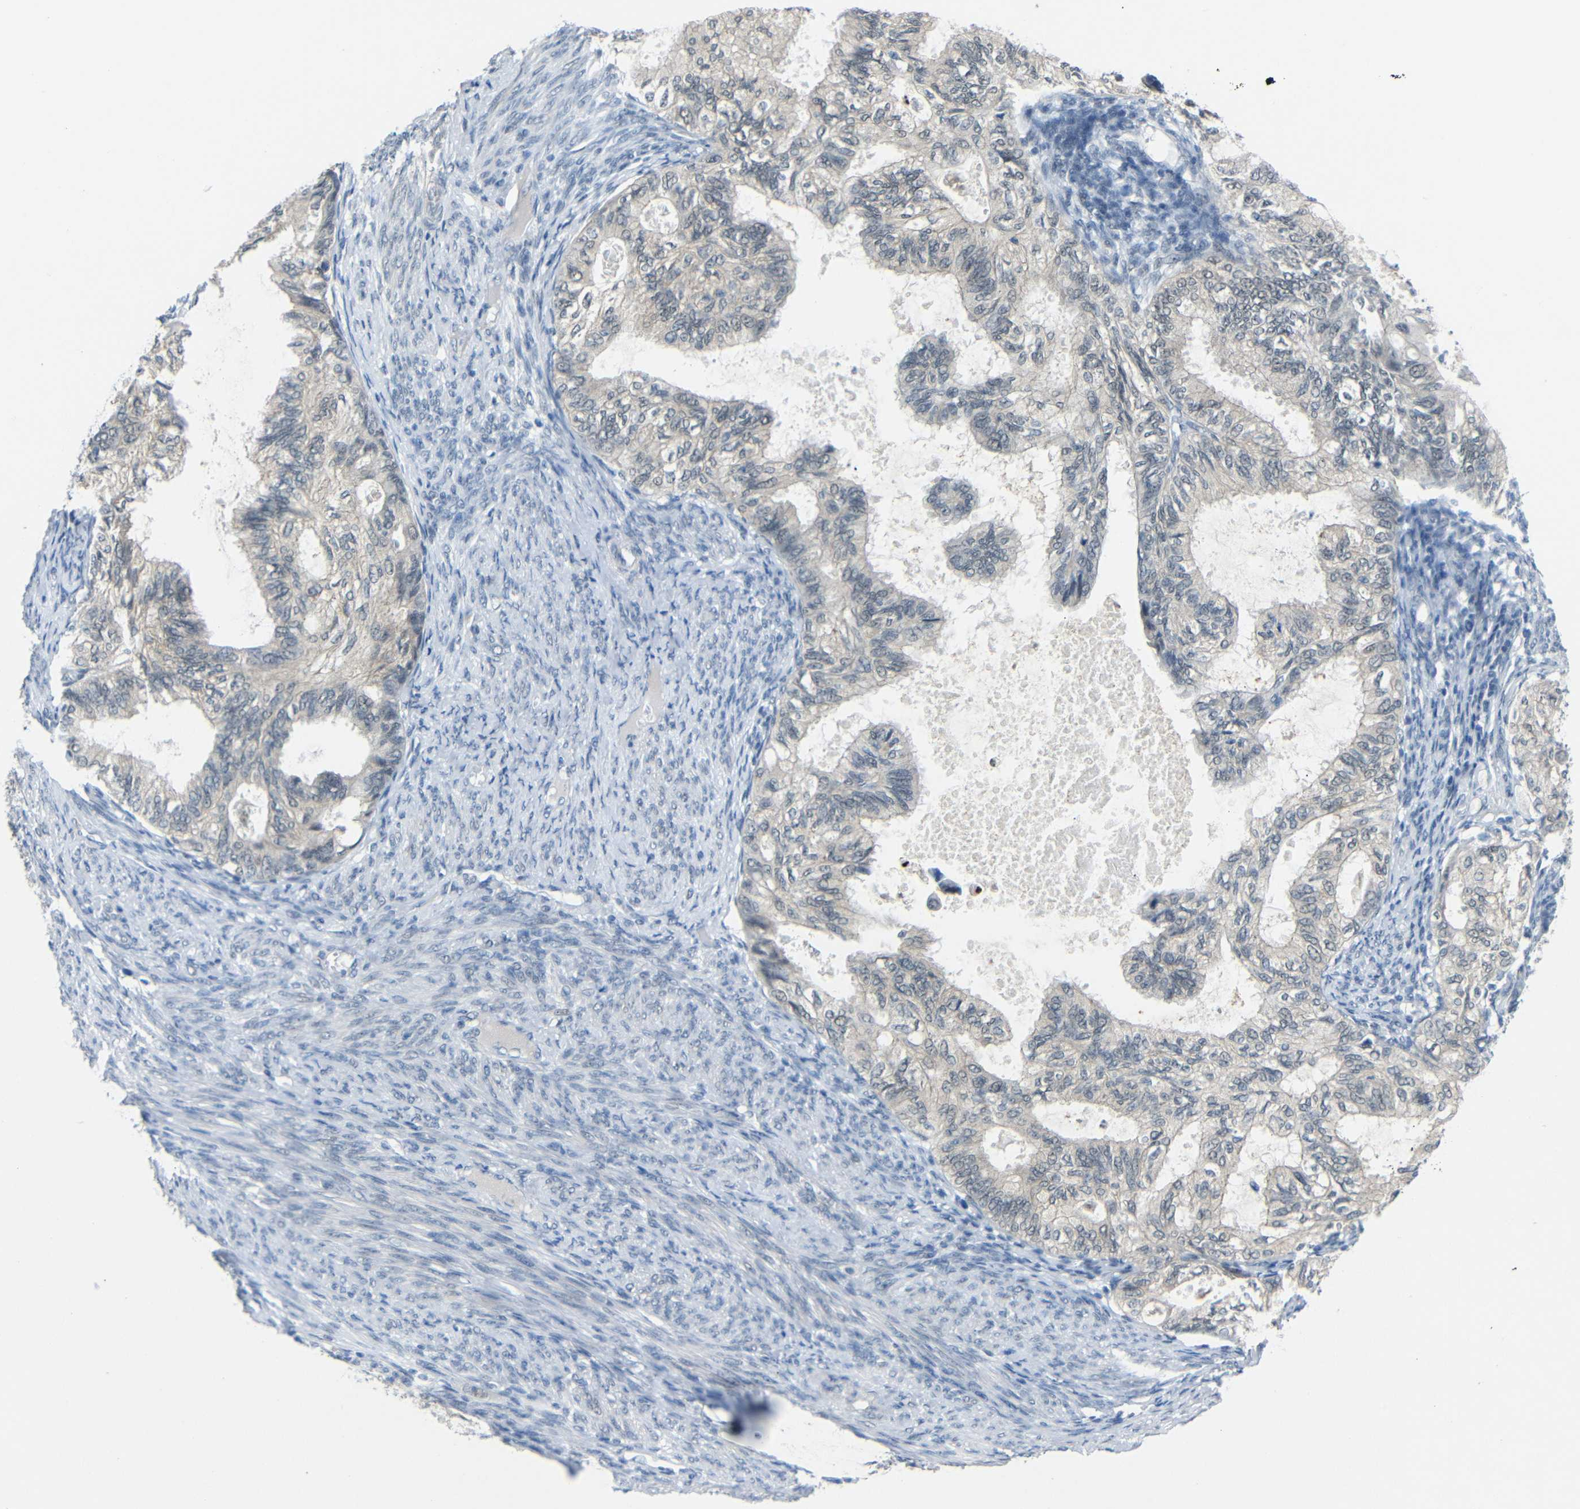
{"staining": {"intensity": "negative", "quantity": "none", "location": "none"}, "tissue": "cervical cancer", "cell_type": "Tumor cells", "image_type": "cancer", "snomed": [{"axis": "morphology", "description": "Normal tissue, NOS"}, {"axis": "morphology", "description": "Adenocarcinoma, NOS"}, {"axis": "topography", "description": "Cervix"}, {"axis": "topography", "description": "Endometrium"}], "caption": "This is an immunohistochemistry micrograph of human cervical adenocarcinoma. There is no positivity in tumor cells.", "gene": "GPR158", "patient": {"sex": "female", "age": 86}}